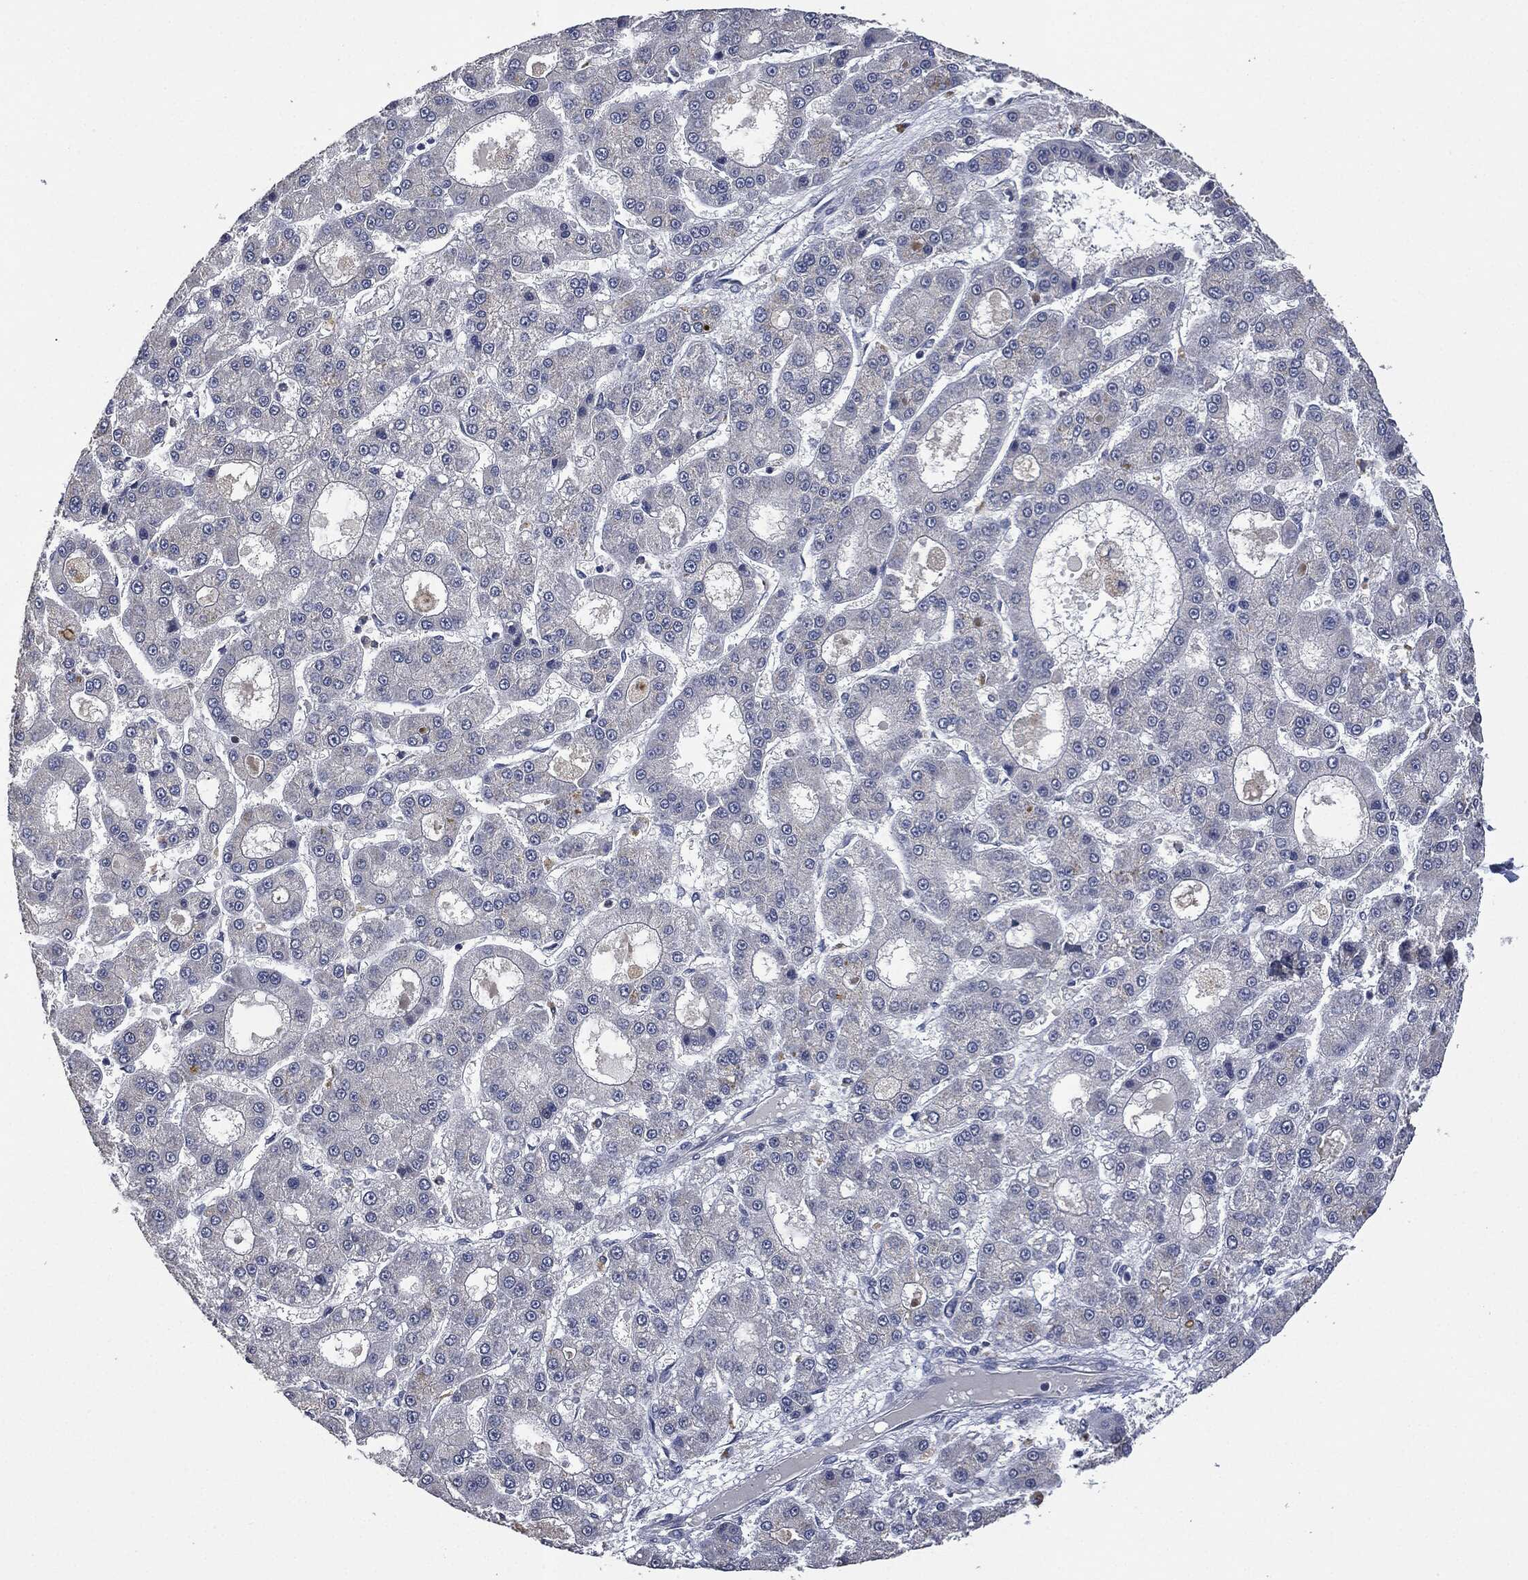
{"staining": {"intensity": "negative", "quantity": "none", "location": "none"}, "tissue": "liver cancer", "cell_type": "Tumor cells", "image_type": "cancer", "snomed": [{"axis": "morphology", "description": "Carcinoma, Hepatocellular, NOS"}, {"axis": "topography", "description": "Liver"}], "caption": "Immunohistochemistry of human hepatocellular carcinoma (liver) shows no expression in tumor cells.", "gene": "IL1RN", "patient": {"sex": "male", "age": 70}}